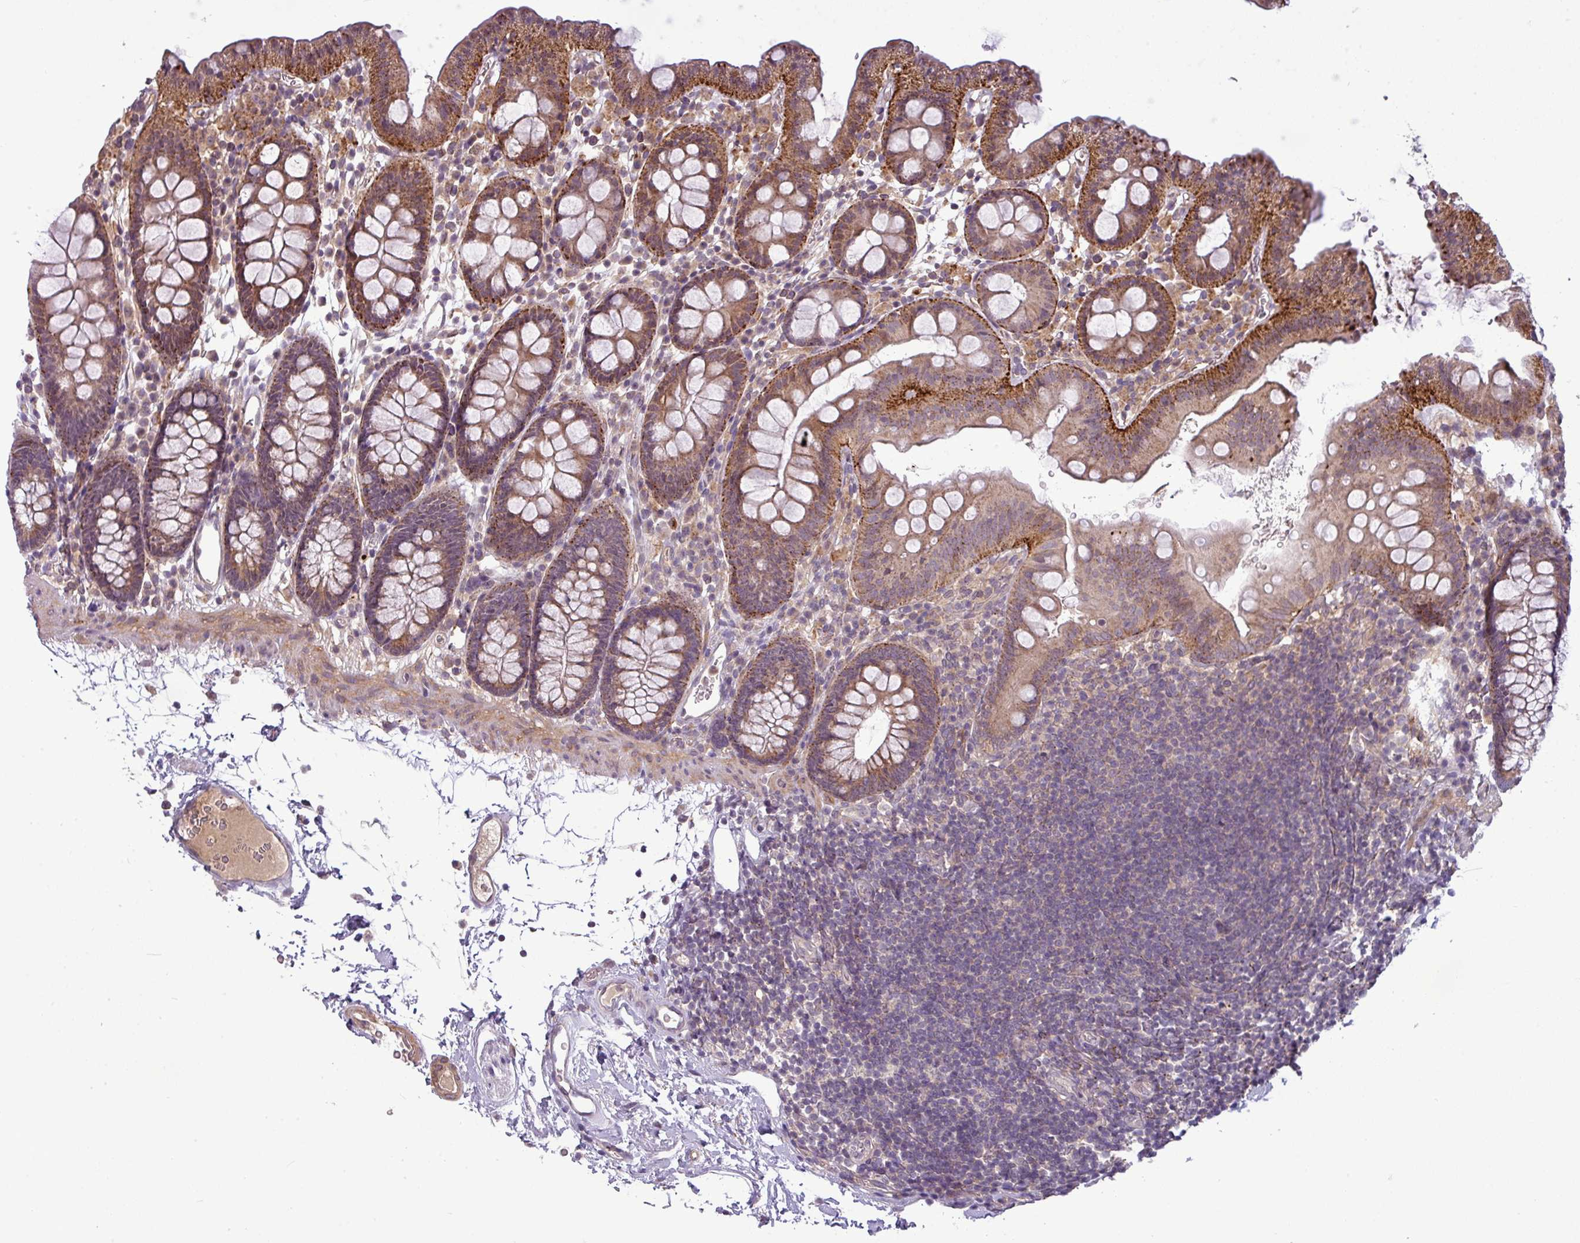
{"staining": {"intensity": "weak", "quantity": ">75%", "location": "cytoplasmic/membranous"}, "tissue": "colon", "cell_type": "Endothelial cells", "image_type": "normal", "snomed": [{"axis": "morphology", "description": "Normal tissue, NOS"}, {"axis": "topography", "description": "Colon"}], "caption": "Protein expression analysis of normal colon shows weak cytoplasmic/membranous expression in about >75% of endothelial cells.", "gene": "ZNF35", "patient": {"sex": "male", "age": 75}}